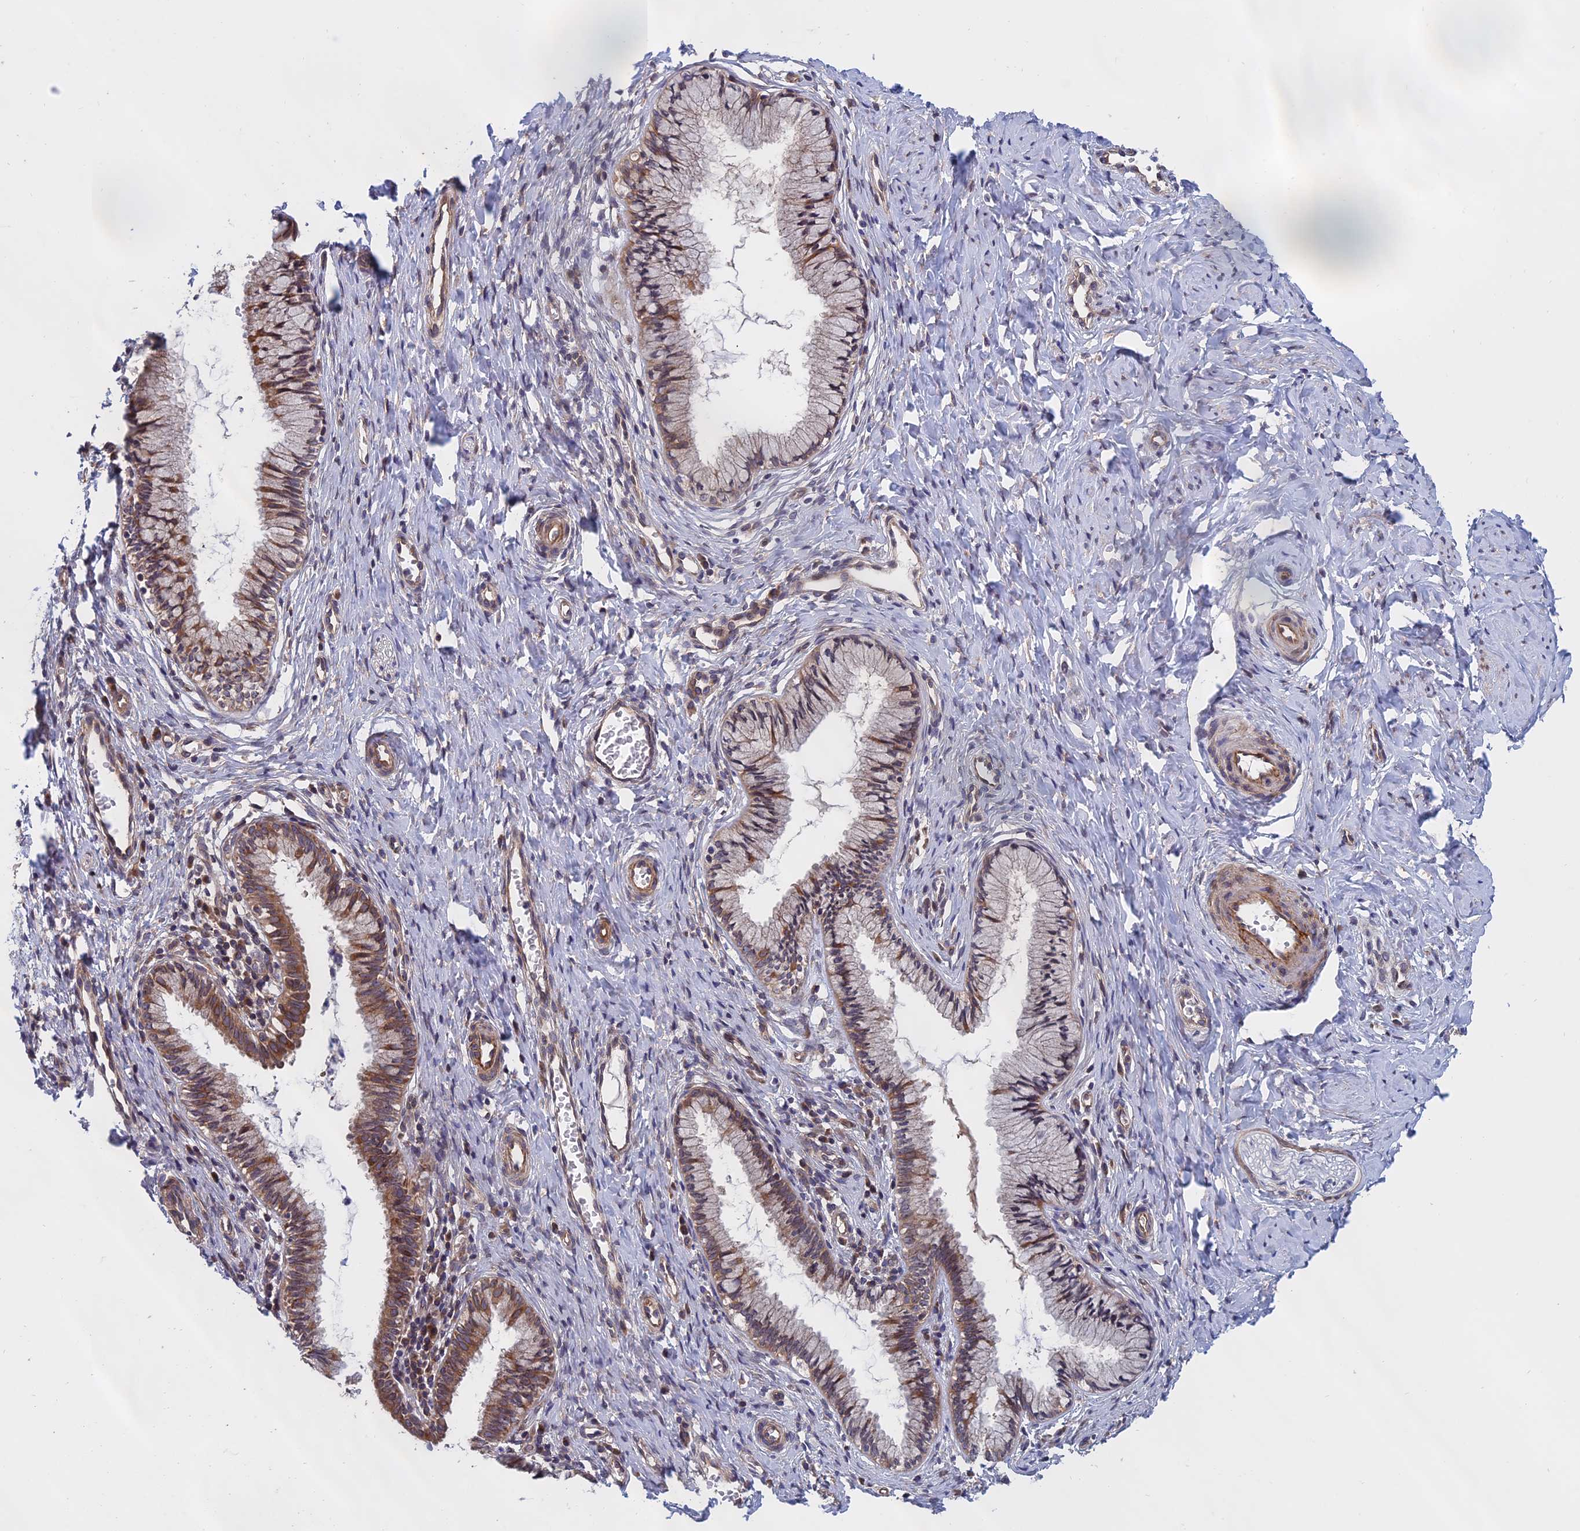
{"staining": {"intensity": "moderate", "quantity": "25%-75%", "location": "cytoplasmic/membranous"}, "tissue": "cervix", "cell_type": "Glandular cells", "image_type": "normal", "snomed": [{"axis": "morphology", "description": "Normal tissue, NOS"}, {"axis": "topography", "description": "Cervix"}], "caption": "High-power microscopy captured an immunohistochemistry micrograph of unremarkable cervix, revealing moderate cytoplasmic/membranous expression in approximately 25%-75% of glandular cells. The staining is performed using DAB brown chromogen to label protein expression. The nuclei are counter-stained blue using hematoxylin.", "gene": "NAA10", "patient": {"sex": "female", "age": 27}}